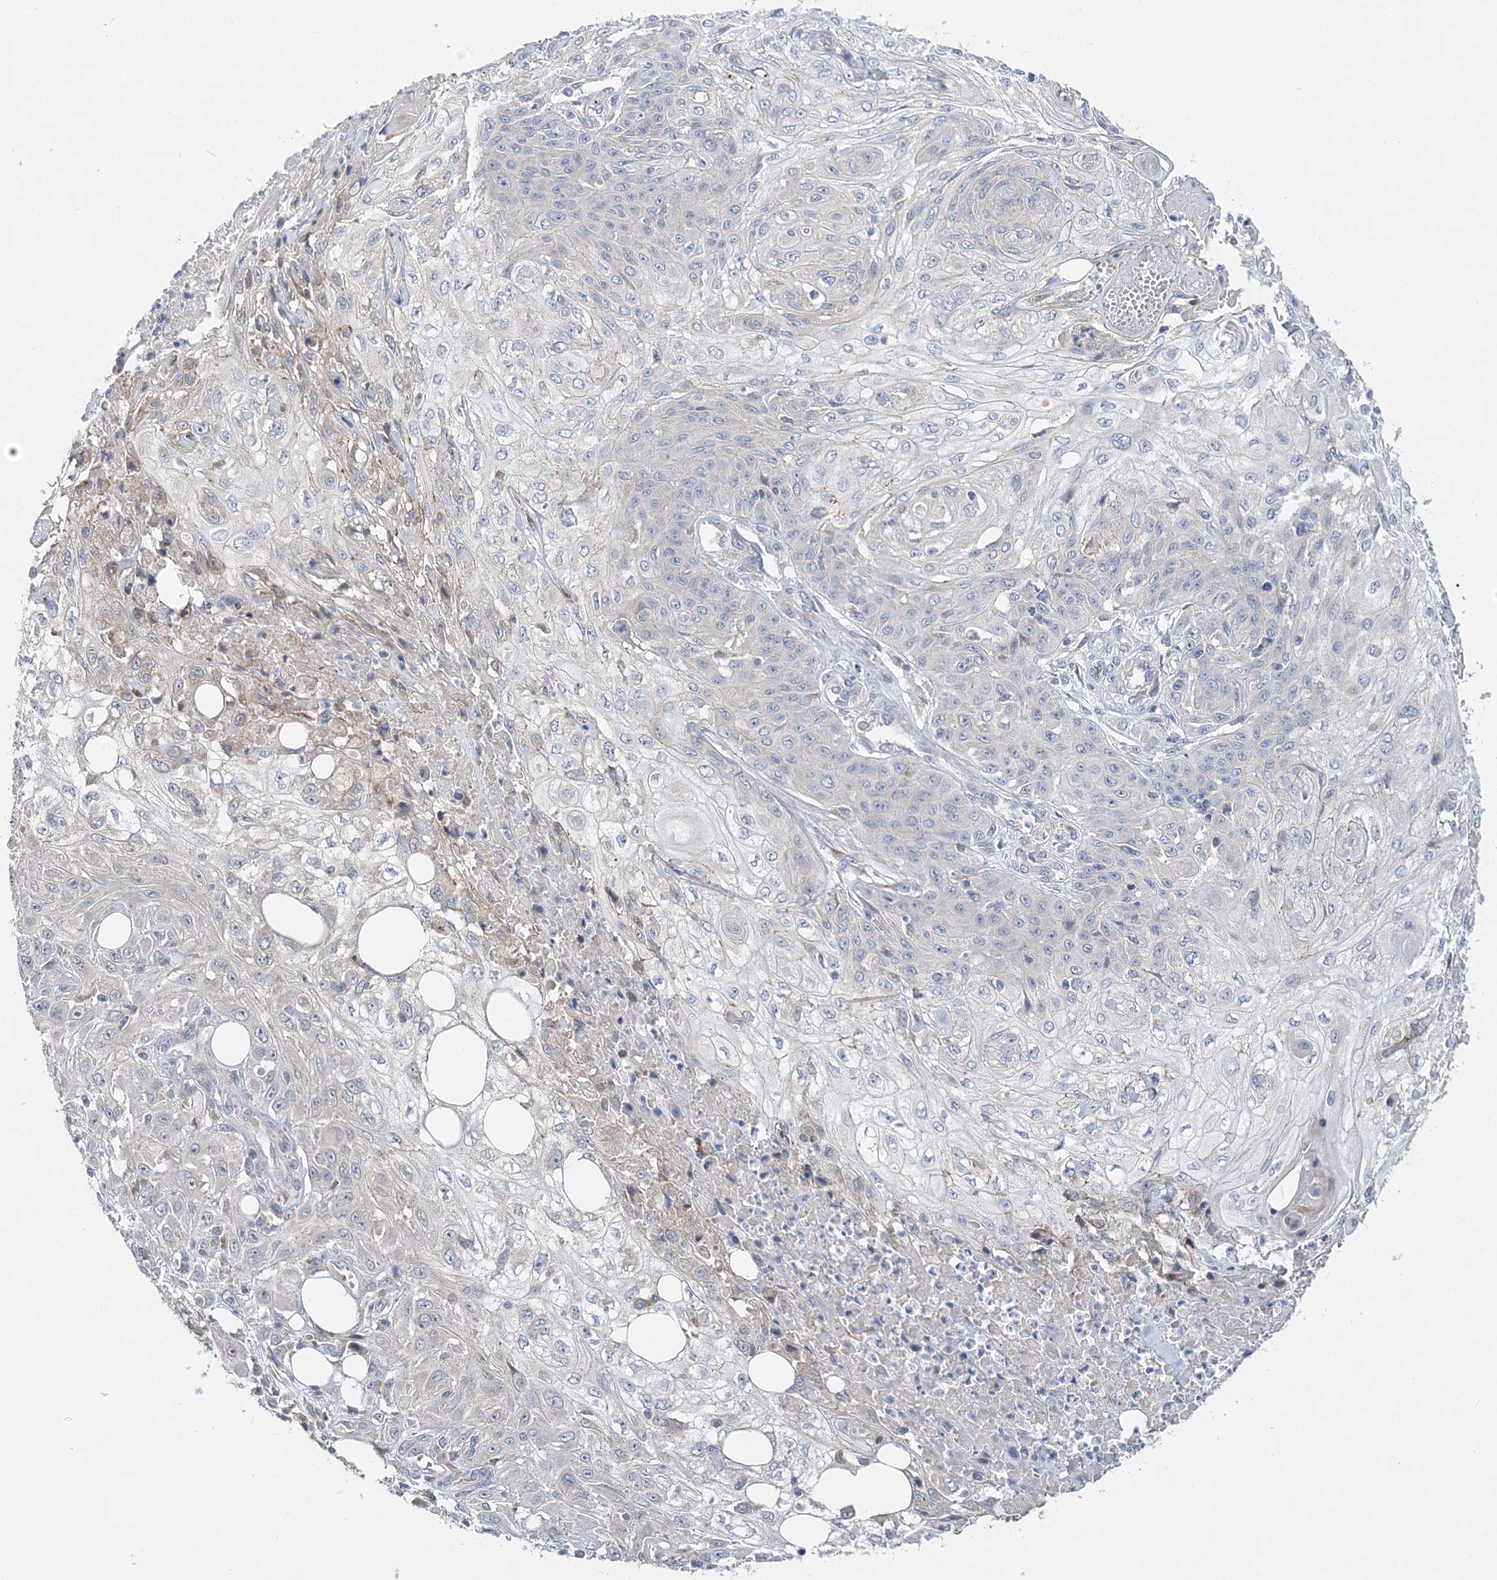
{"staining": {"intensity": "negative", "quantity": "none", "location": "none"}, "tissue": "skin cancer", "cell_type": "Tumor cells", "image_type": "cancer", "snomed": [{"axis": "morphology", "description": "Squamous cell carcinoma, NOS"}, {"axis": "morphology", "description": "Squamous cell carcinoma, metastatic, NOS"}, {"axis": "topography", "description": "Skin"}, {"axis": "topography", "description": "Lymph node"}], "caption": "This micrograph is of skin cancer (metastatic squamous cell carcinoma) stained with immunohistochemistry to label a protein in brown with the nuclei are counter-stained blue. There is no expression in tumor cells. (Brightfield microscopy of DAB (3,3'-diaminobenzidine) IHC at high magnification).", "gene": "TRAPPC13", "patient": {"sex": "male", "age": 75}}